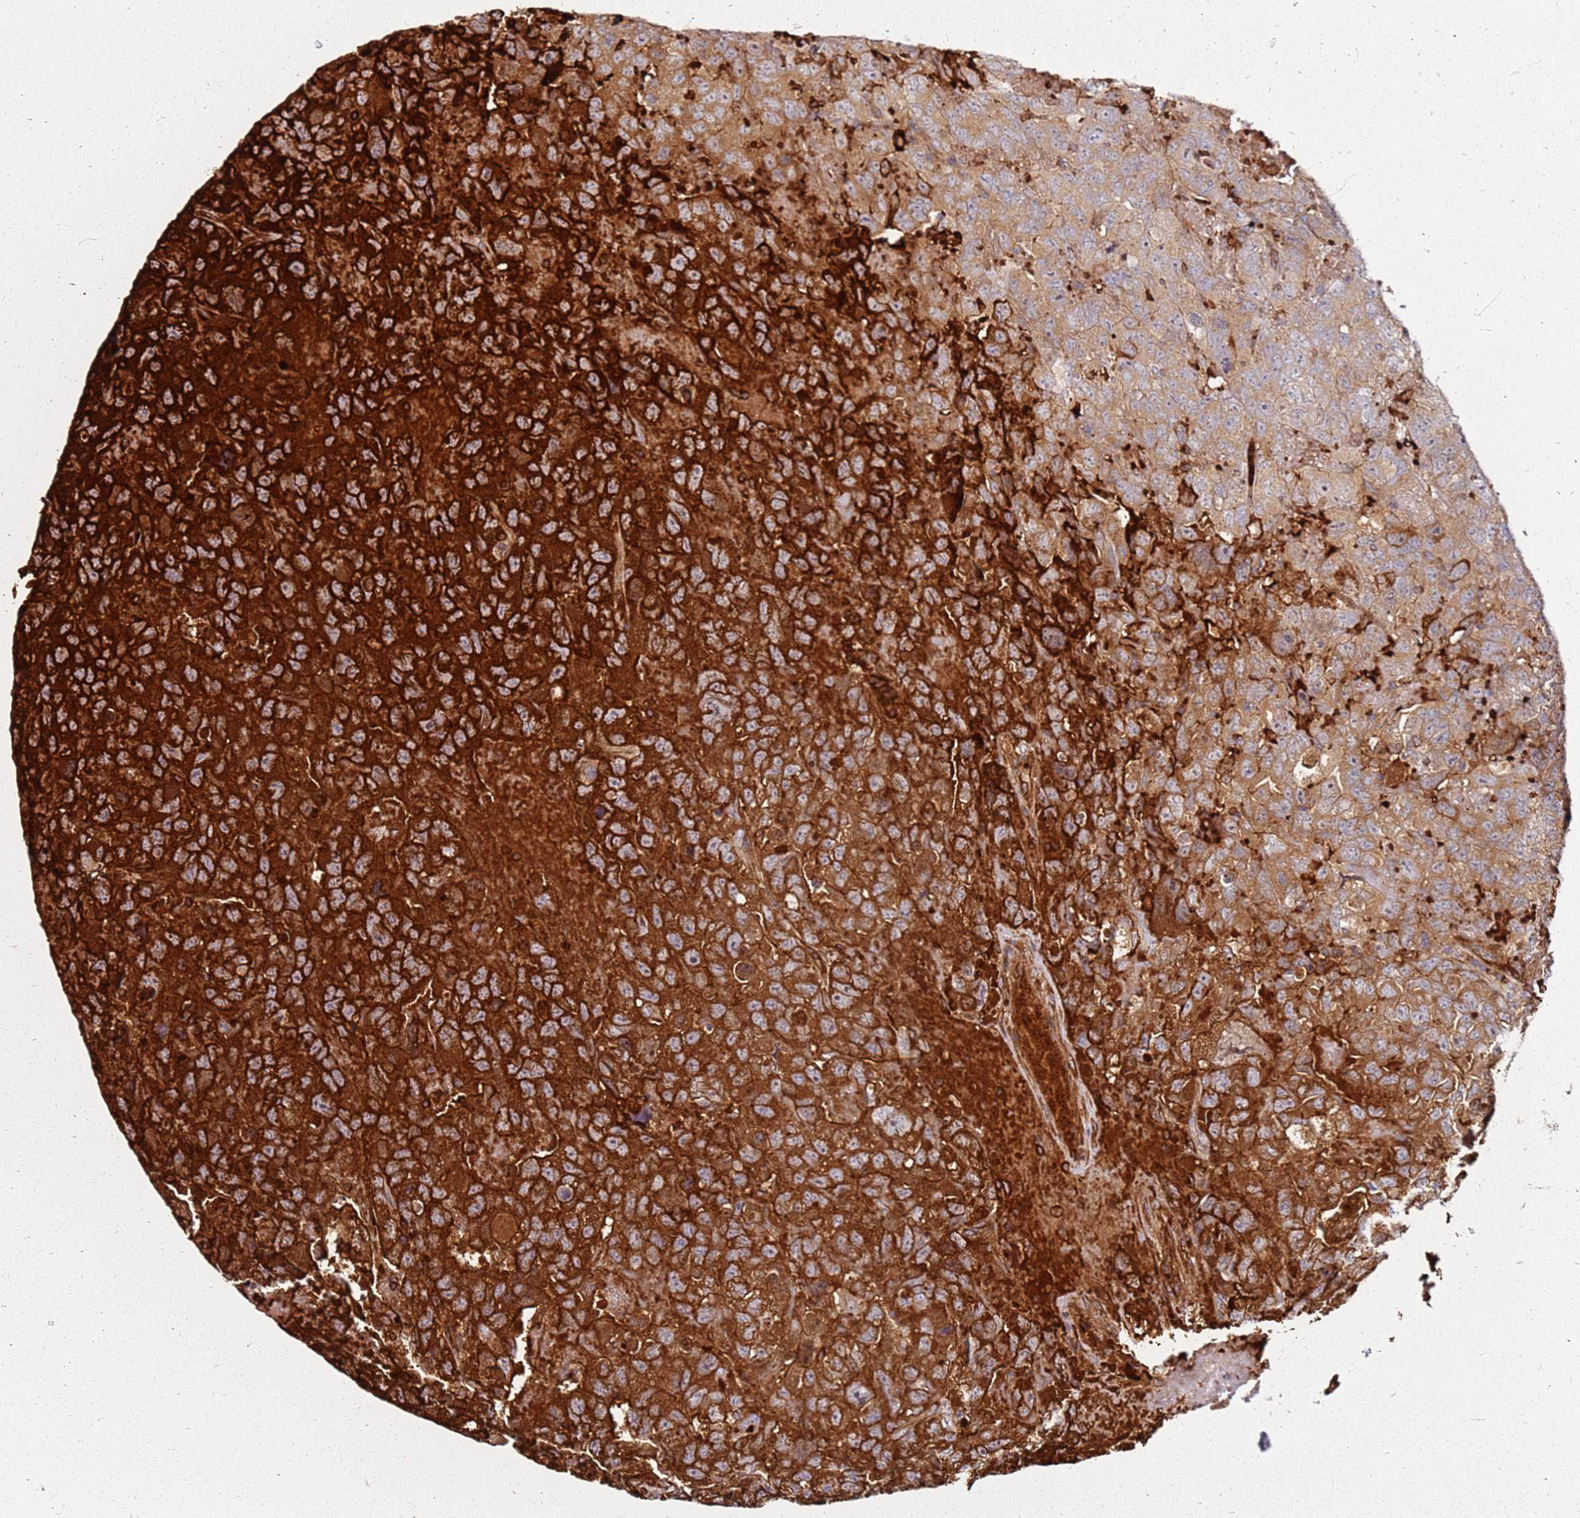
{"staining": {"intensity": "strong", "quantity": ">75%", "location": "cytoplasmic/membranous"}, "tissue": "testis cancer", "cell_type": "Tumor cells", "image_type": "cancer", "snomed": [{"axis": "morphology", "description": "Carcinoma, Embryonal, NOS"}, {"axis": "topography", "description": "Testis"}], "caption": "Immunohistochemistry (IHC) of testis embryonal carcinoma reveals high levels of strong cytoplasmic/membranous positivity in approximately >75% of tumor cells.", "gene": "RNF11", "patient": {"sex": "male", "age": 45}}